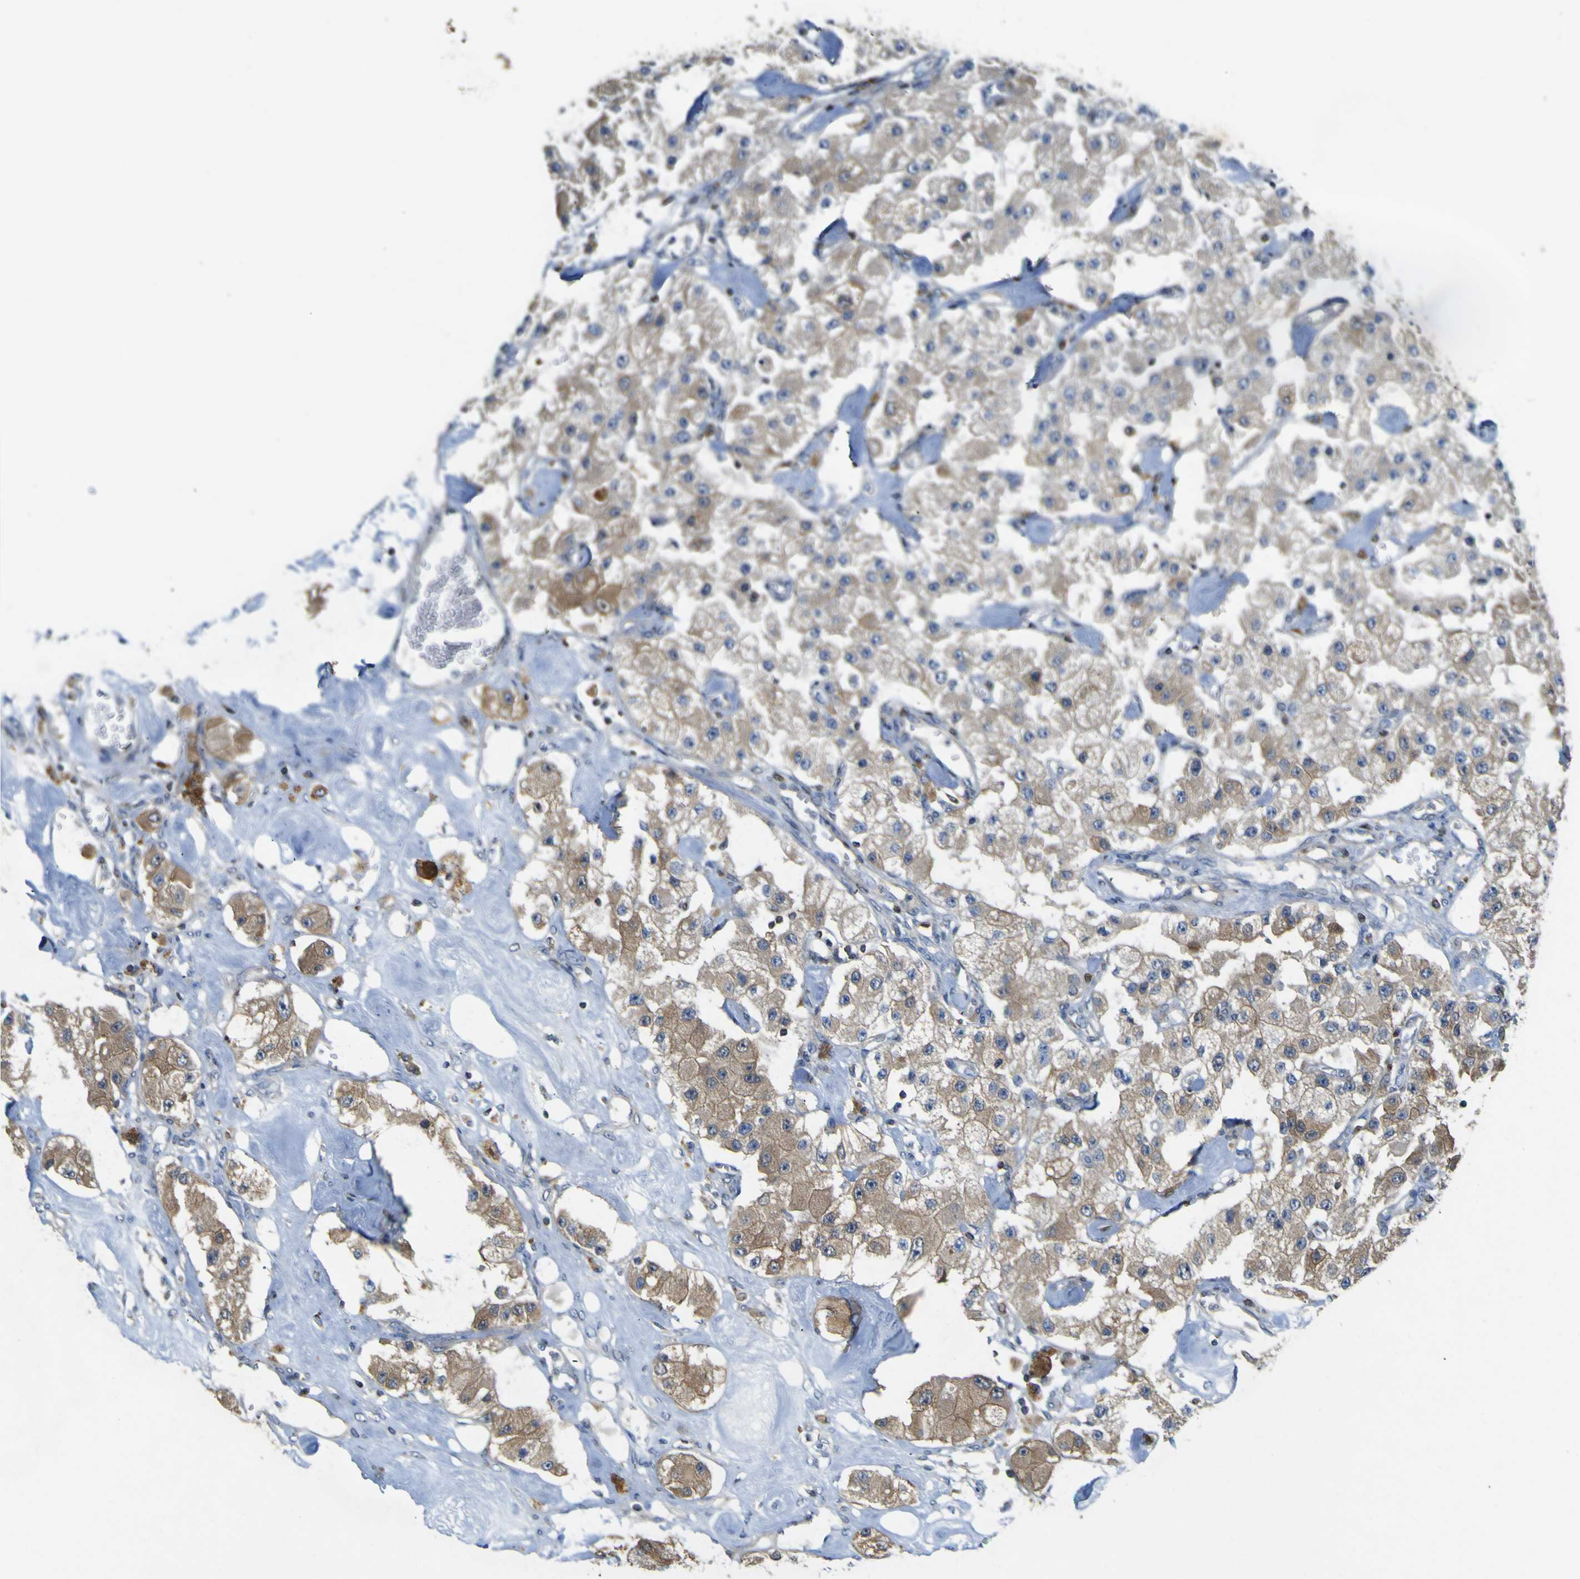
{"staining": {"intensity": "moderate", "quantity": ">75%", "location": "cytoplasmic/membranous"}, "tissue": "carcinoid", "cell_type": "Tumor cells", "image_type": "cancer", "snomed": [{"axis": "morphology", "description": "Carcinoid, malignant, NOS"}, {"axis": "topography", "description": "Pancreas"}], "caption": "Protein expression analysis of malignant carcinoid displays moderate cytoplasmic/membranous expression in about >75% of tumor cells.", "gene": "EML2", "patient": {"sex": "male", "age": 41}}